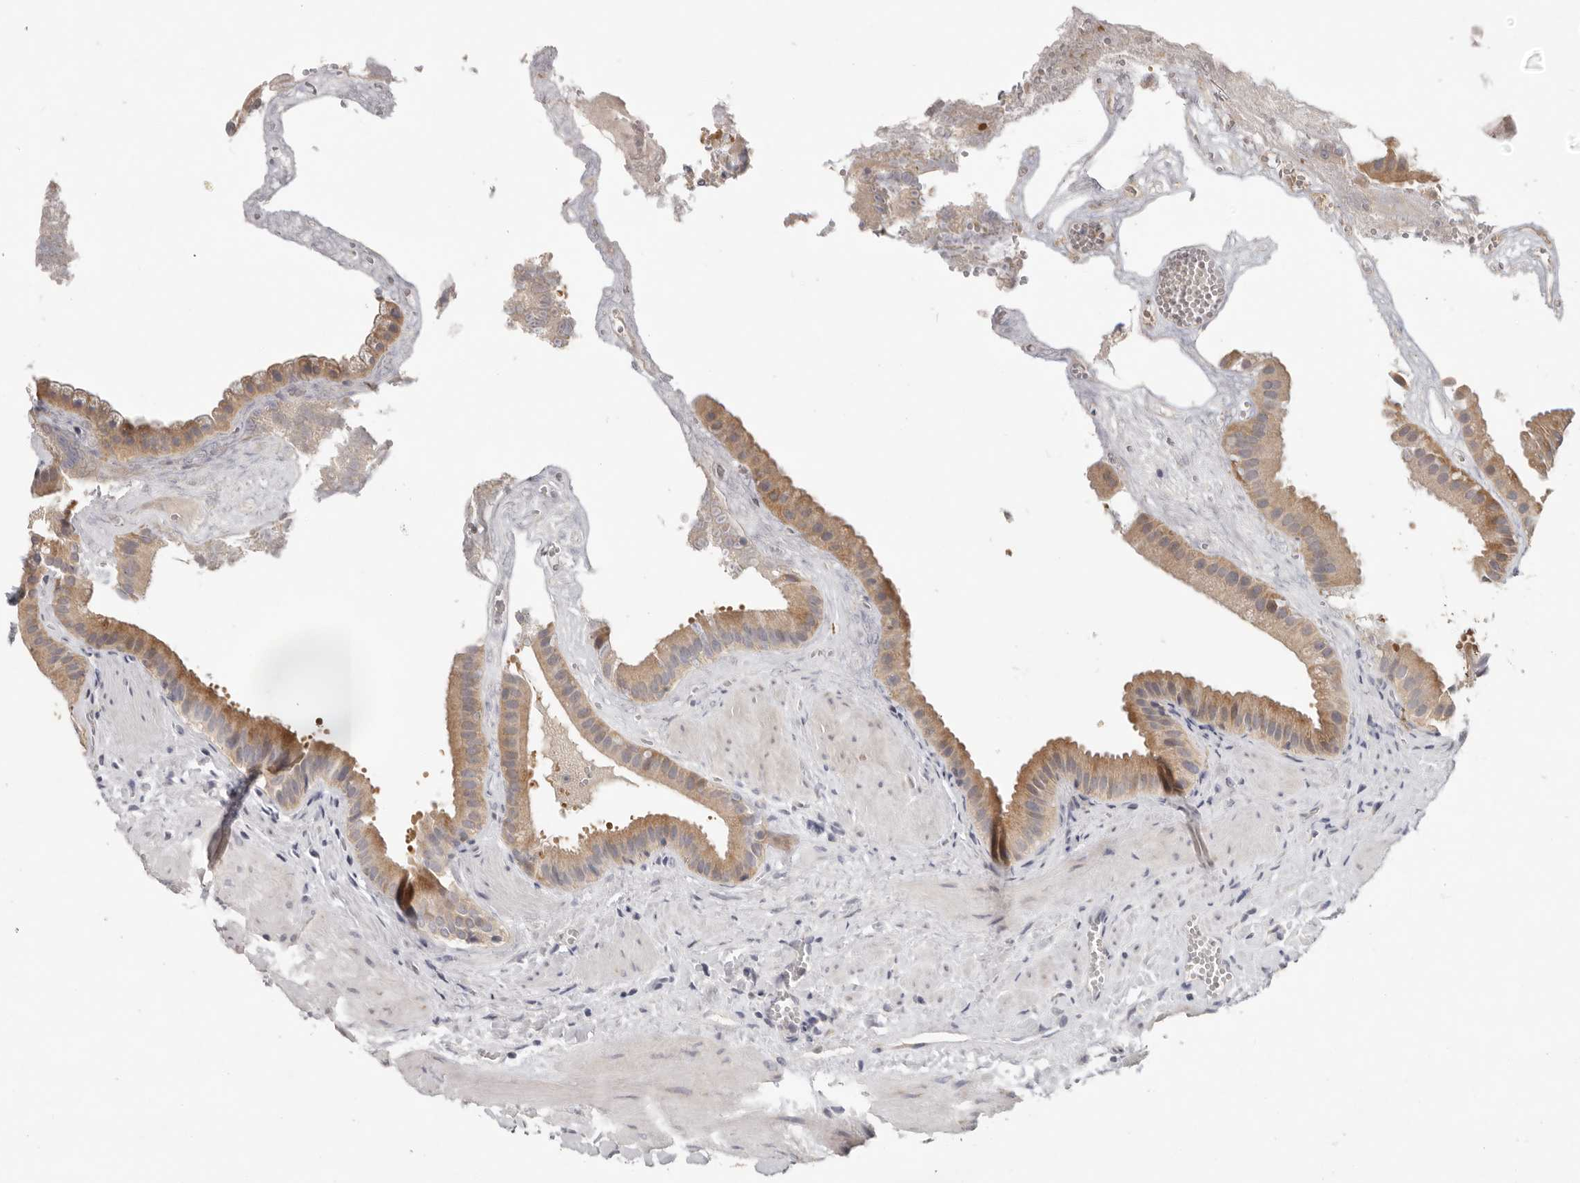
{"staining": {"intensity": "moderate", "quantity": ">75%", "location": "cytoplasmic/membranous"}, "tissue": "gallbladder", "cell_type": "Glandular cells", "image_type": "normal", "snomed": [{"axis": "morphology", "description": "Normal tissue, NOS"}, {"axis": "topography", "description": "Gallbladder"}], "caption": "Glandular cells exhibit medium levels of moderate cytoplasmic/membranous expression in approximately >75% of cells in unremarkable gallbladder.", "gene": "WDR77", "patient": {"sex": "male", "age": 55}}